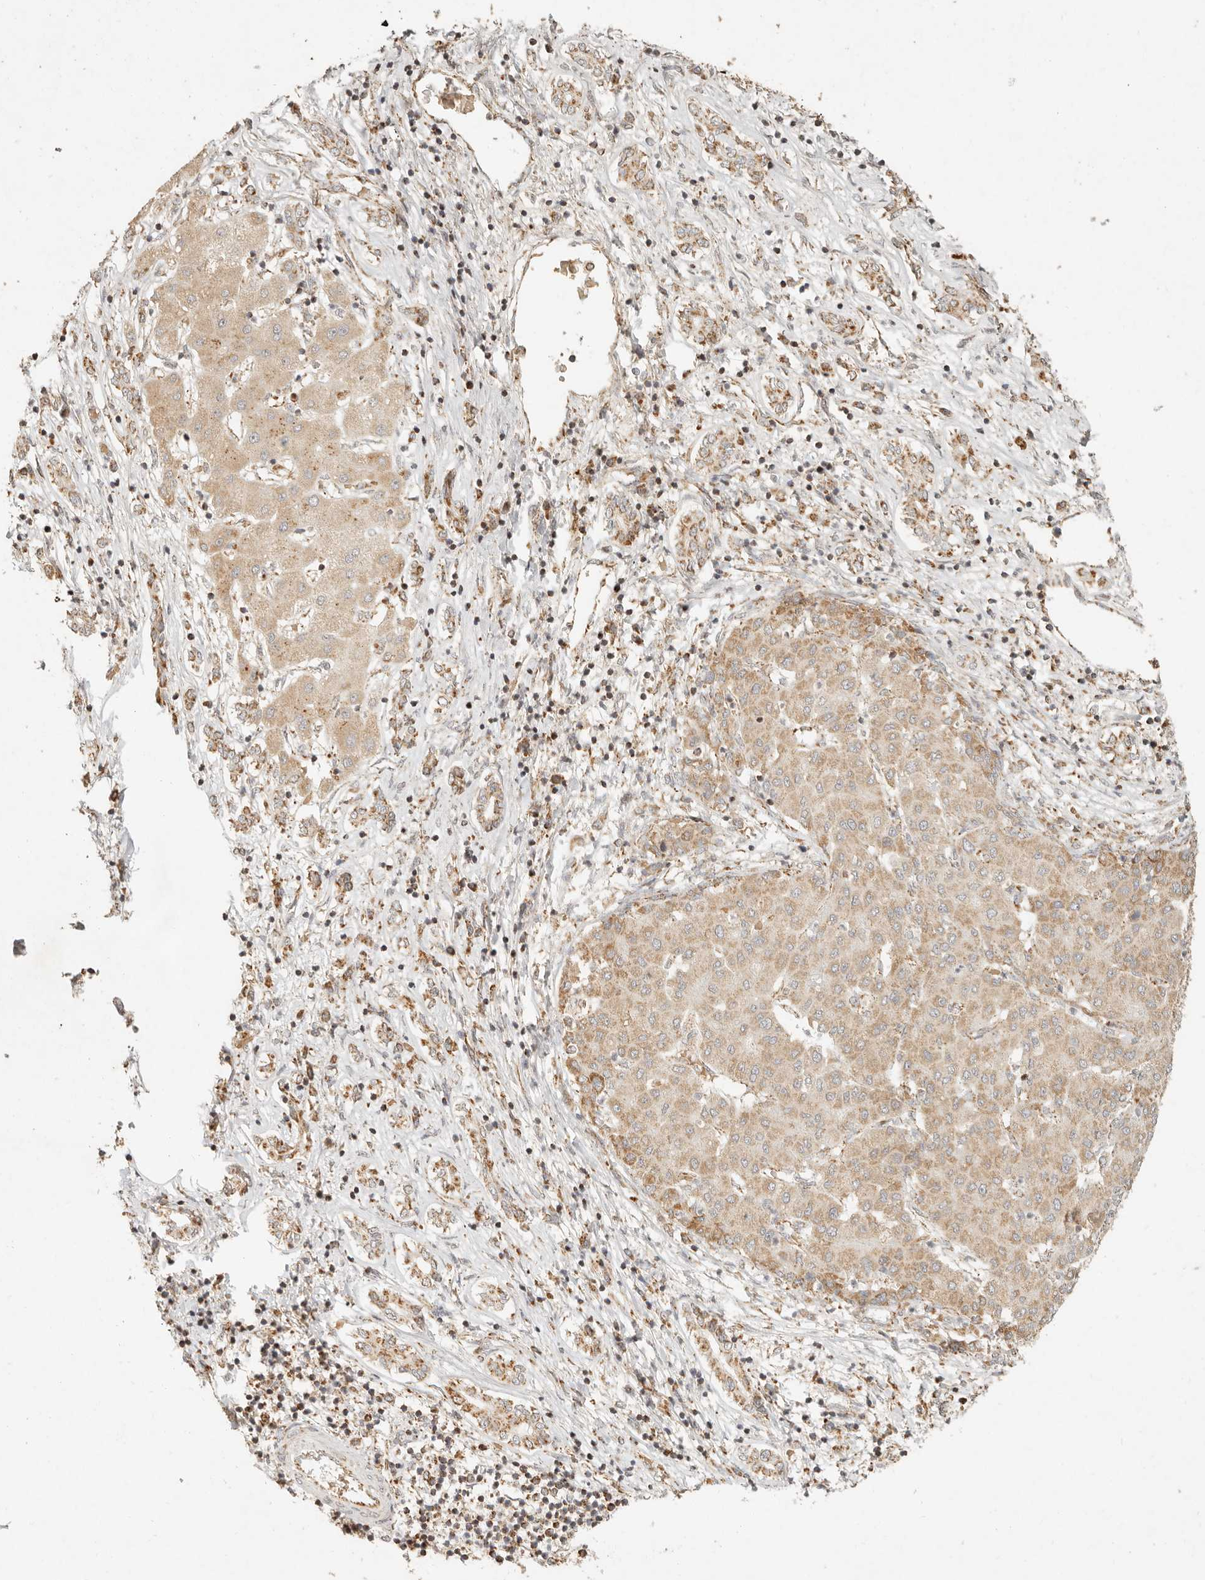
{"staining": {"intensity": "moderate", "quantity": ">75%", "location": "cytoplasmic/membranous"}, "tissue": "liver cancer", "cell_type": "Tumor cells", "image_type": "cancer", "snomed": [{"axis": "morphology", "description": "Carcinoma, Hepatocellular, NOS"}, {"axis": "topography", "description": "Liver"}], "caption": "Liver hepatocellular carcinoma stained with DAB (3,3'-diaminobenzidine) IHC demonstrates medium levels of moderate cytoplasmic/membranous positivity in approximately >75% of tumor cells. The staining is performed using DAB brown chromogen to label protein expression. The nuclei are counter-stained blue using hematoxylin.", "gene": "MRPL55", "patient": {"sex": "male", "age": 65}}